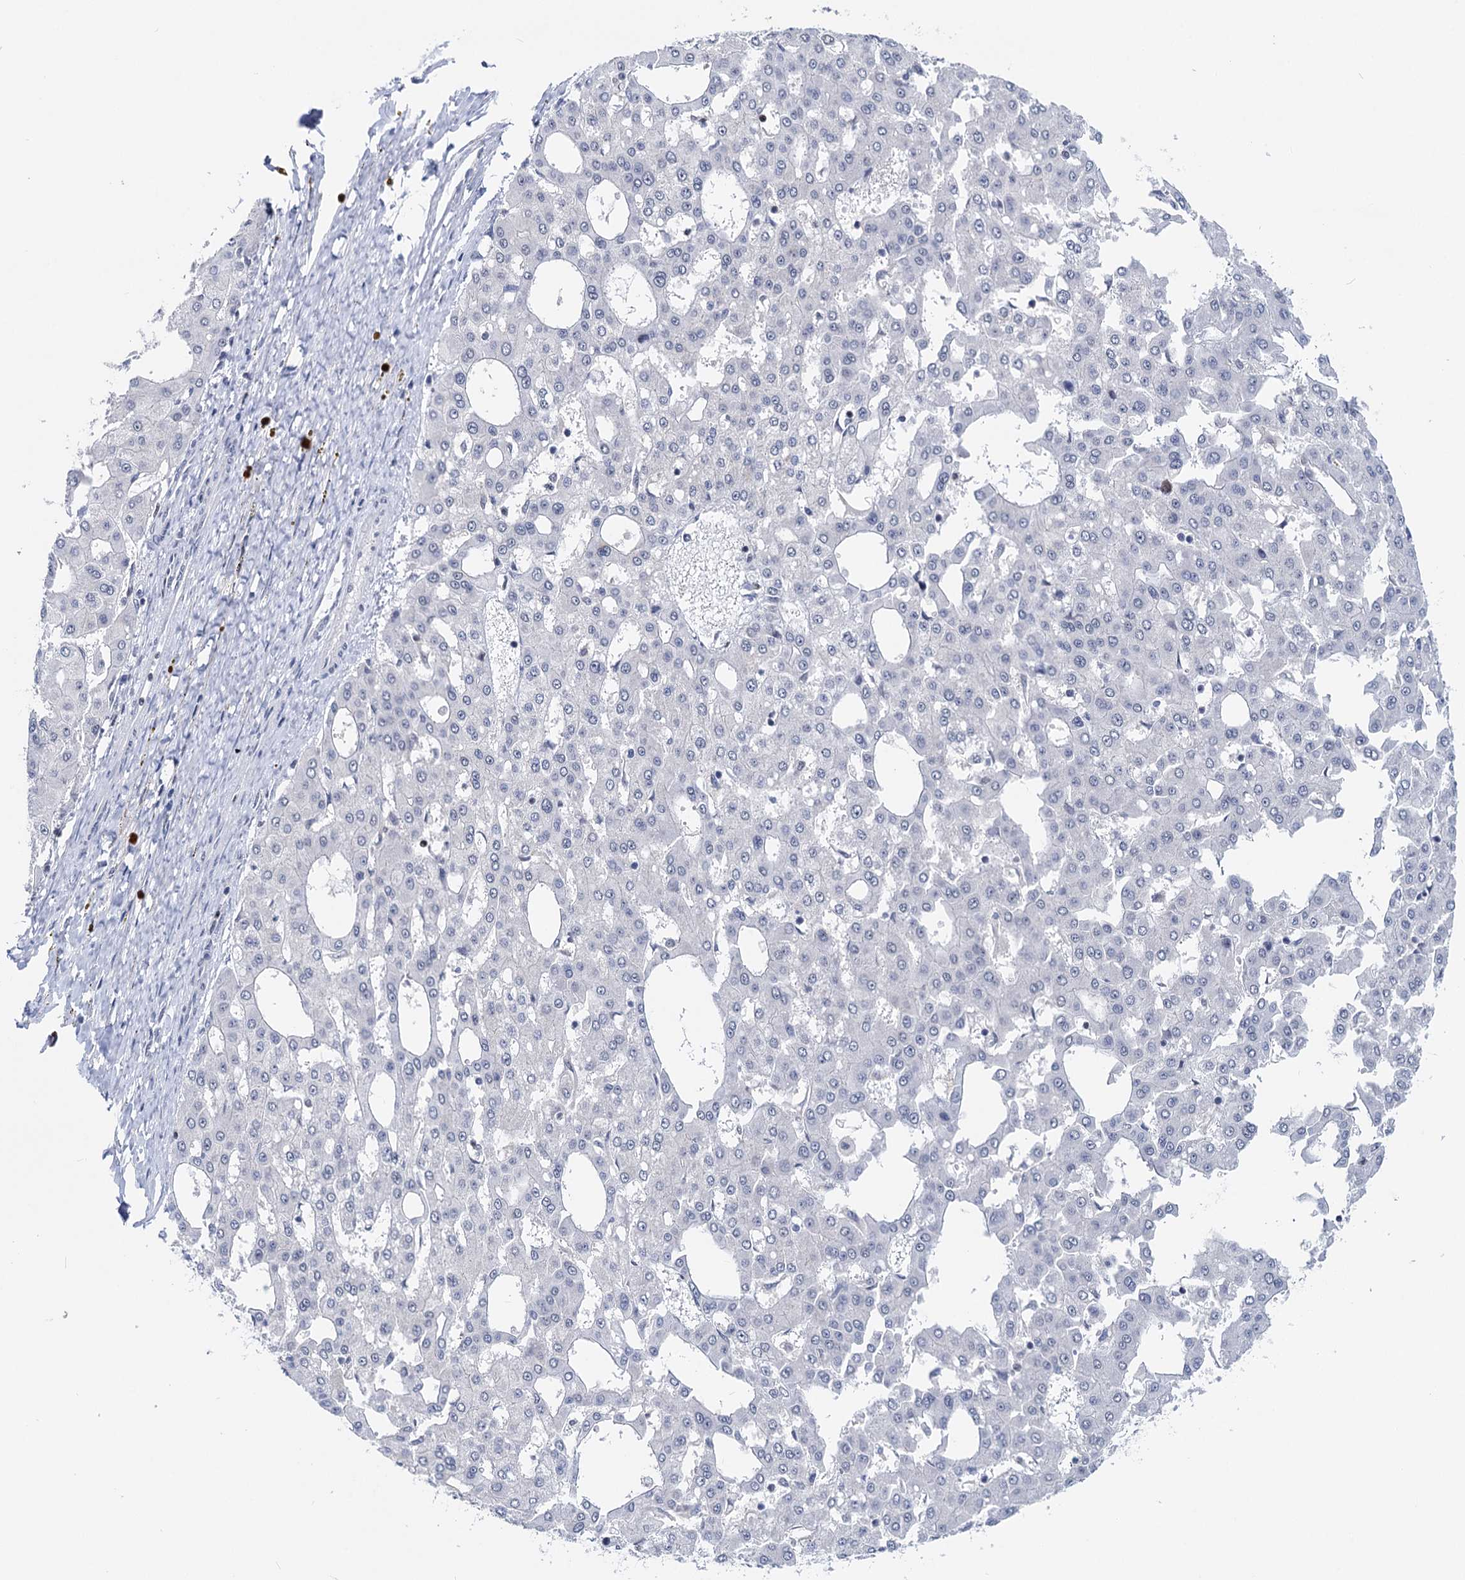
{"staining": {"intensity": "negative", "quantity": "none", "location": "none"}, "tissue": "liver cancer", "cell_type": "Tumor cells", "image_type": "cancer", "snomed": [{"axis": "morphology", "description": "Carcinoma, Hepatocellular, NOS"}, {"axis": "topography", "description": "Liver"}], "caption": "The histopathology image demonstrates no staining of tumor cells in liver hepatocellular carcinoma. (DAB (3,3'-diaminobenzidine) IHC visualized using brightfield microscopy, high magnification).", "gene": "ZCCHC10", "patient": {"sex": "male", "age": 47}}